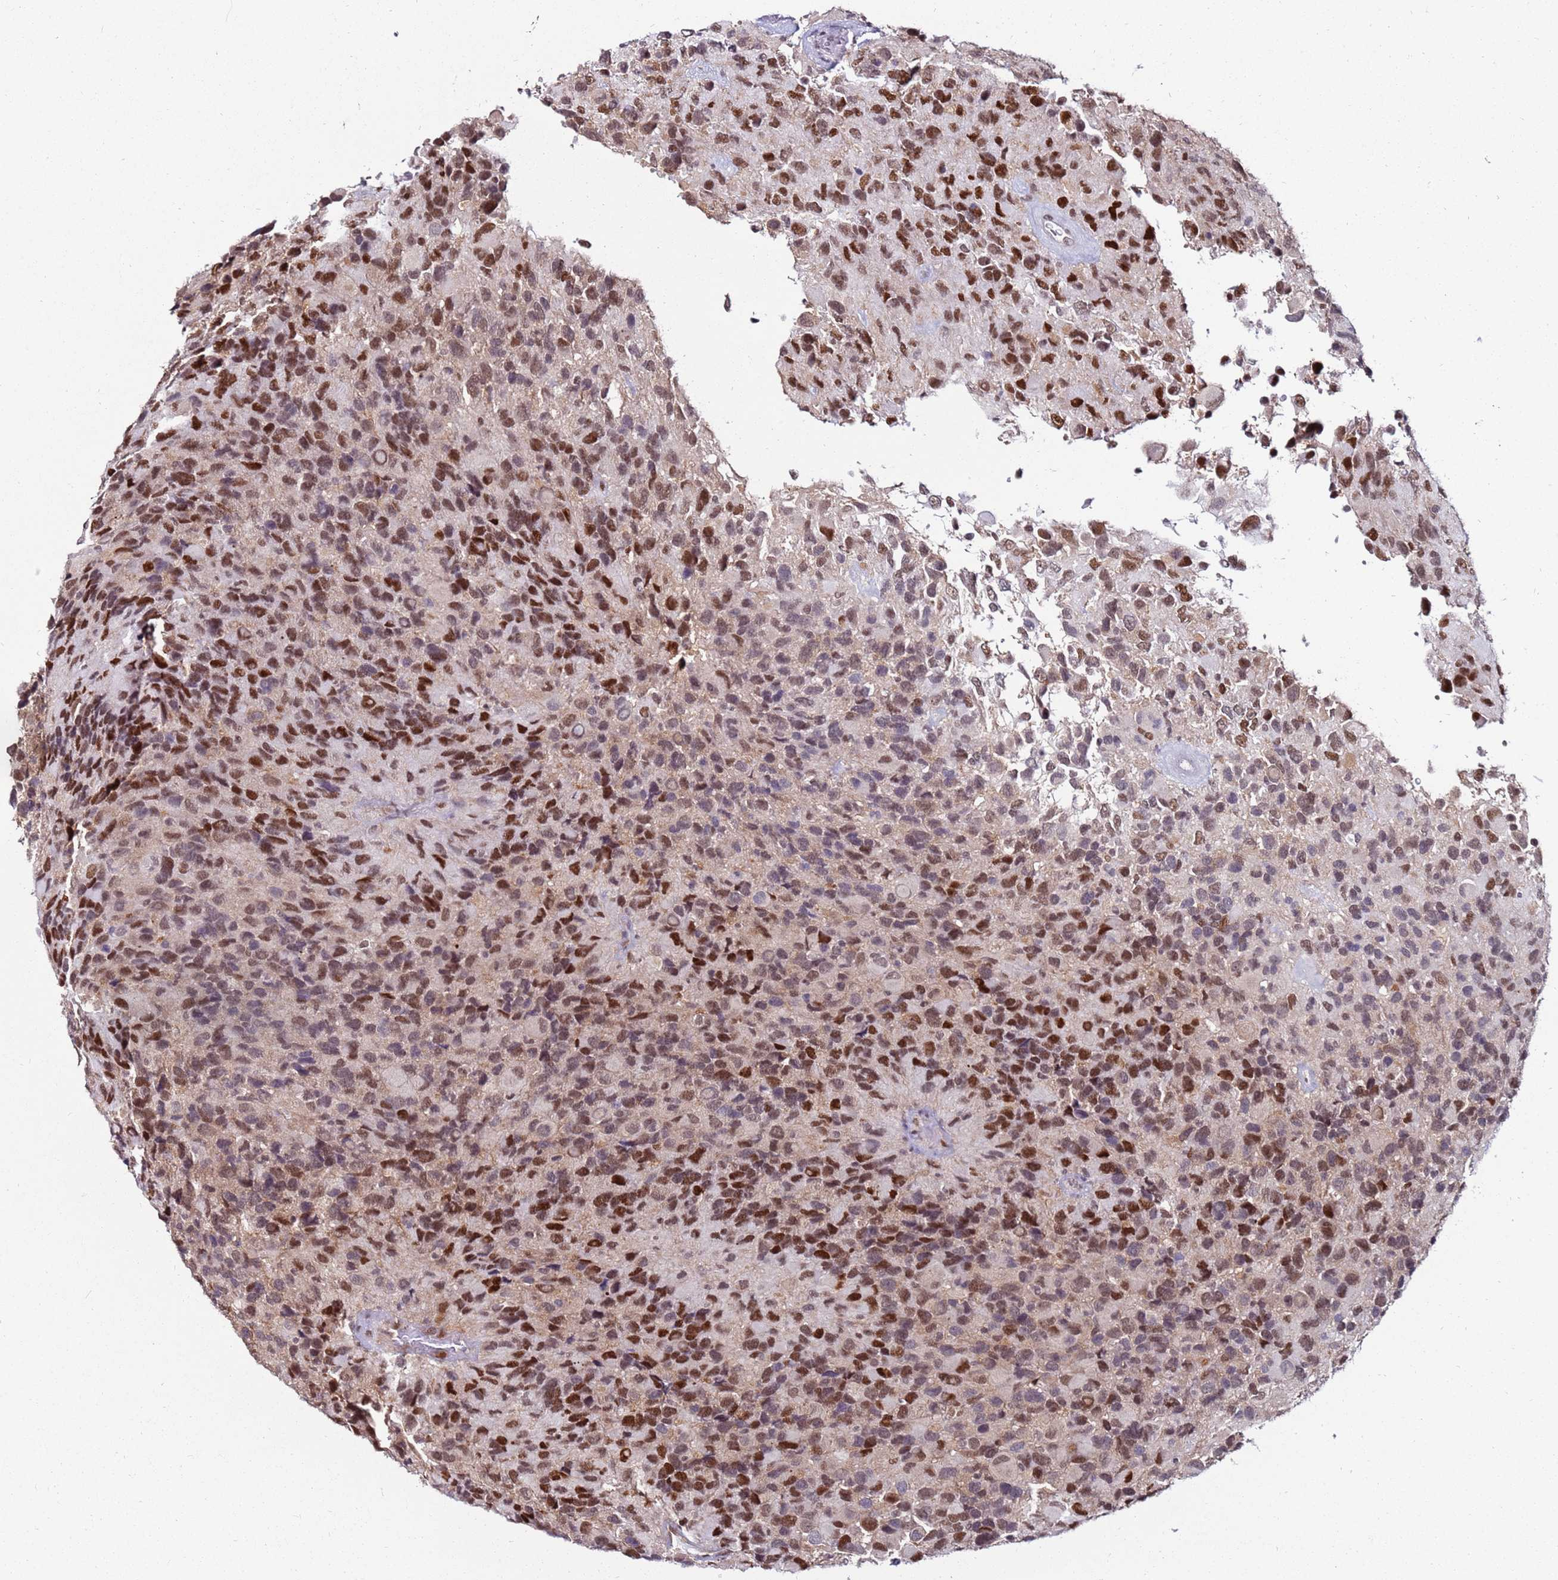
{"staining": {"intensity": "moderate", "quantity": ">75%", "location": "cytoplasmic/membranous,nuclear"}, "tissue": "glioma", "cell_type": "Tumor cells", "image_type": "cancer", "snomed": [{"axis": "morphology", "description": "Glioma, malignant, High grade"}, {"axis": "topography", "description": "Brain"}], "caption": "A histopathology image of high-grade glioma (malignant) stained for a protein shows moderate cytoplasmic/membranous and nuclear brown staining in tumor cells.", "gene": "KPNA4", "patient": {"sex": "male", "age": 77}}